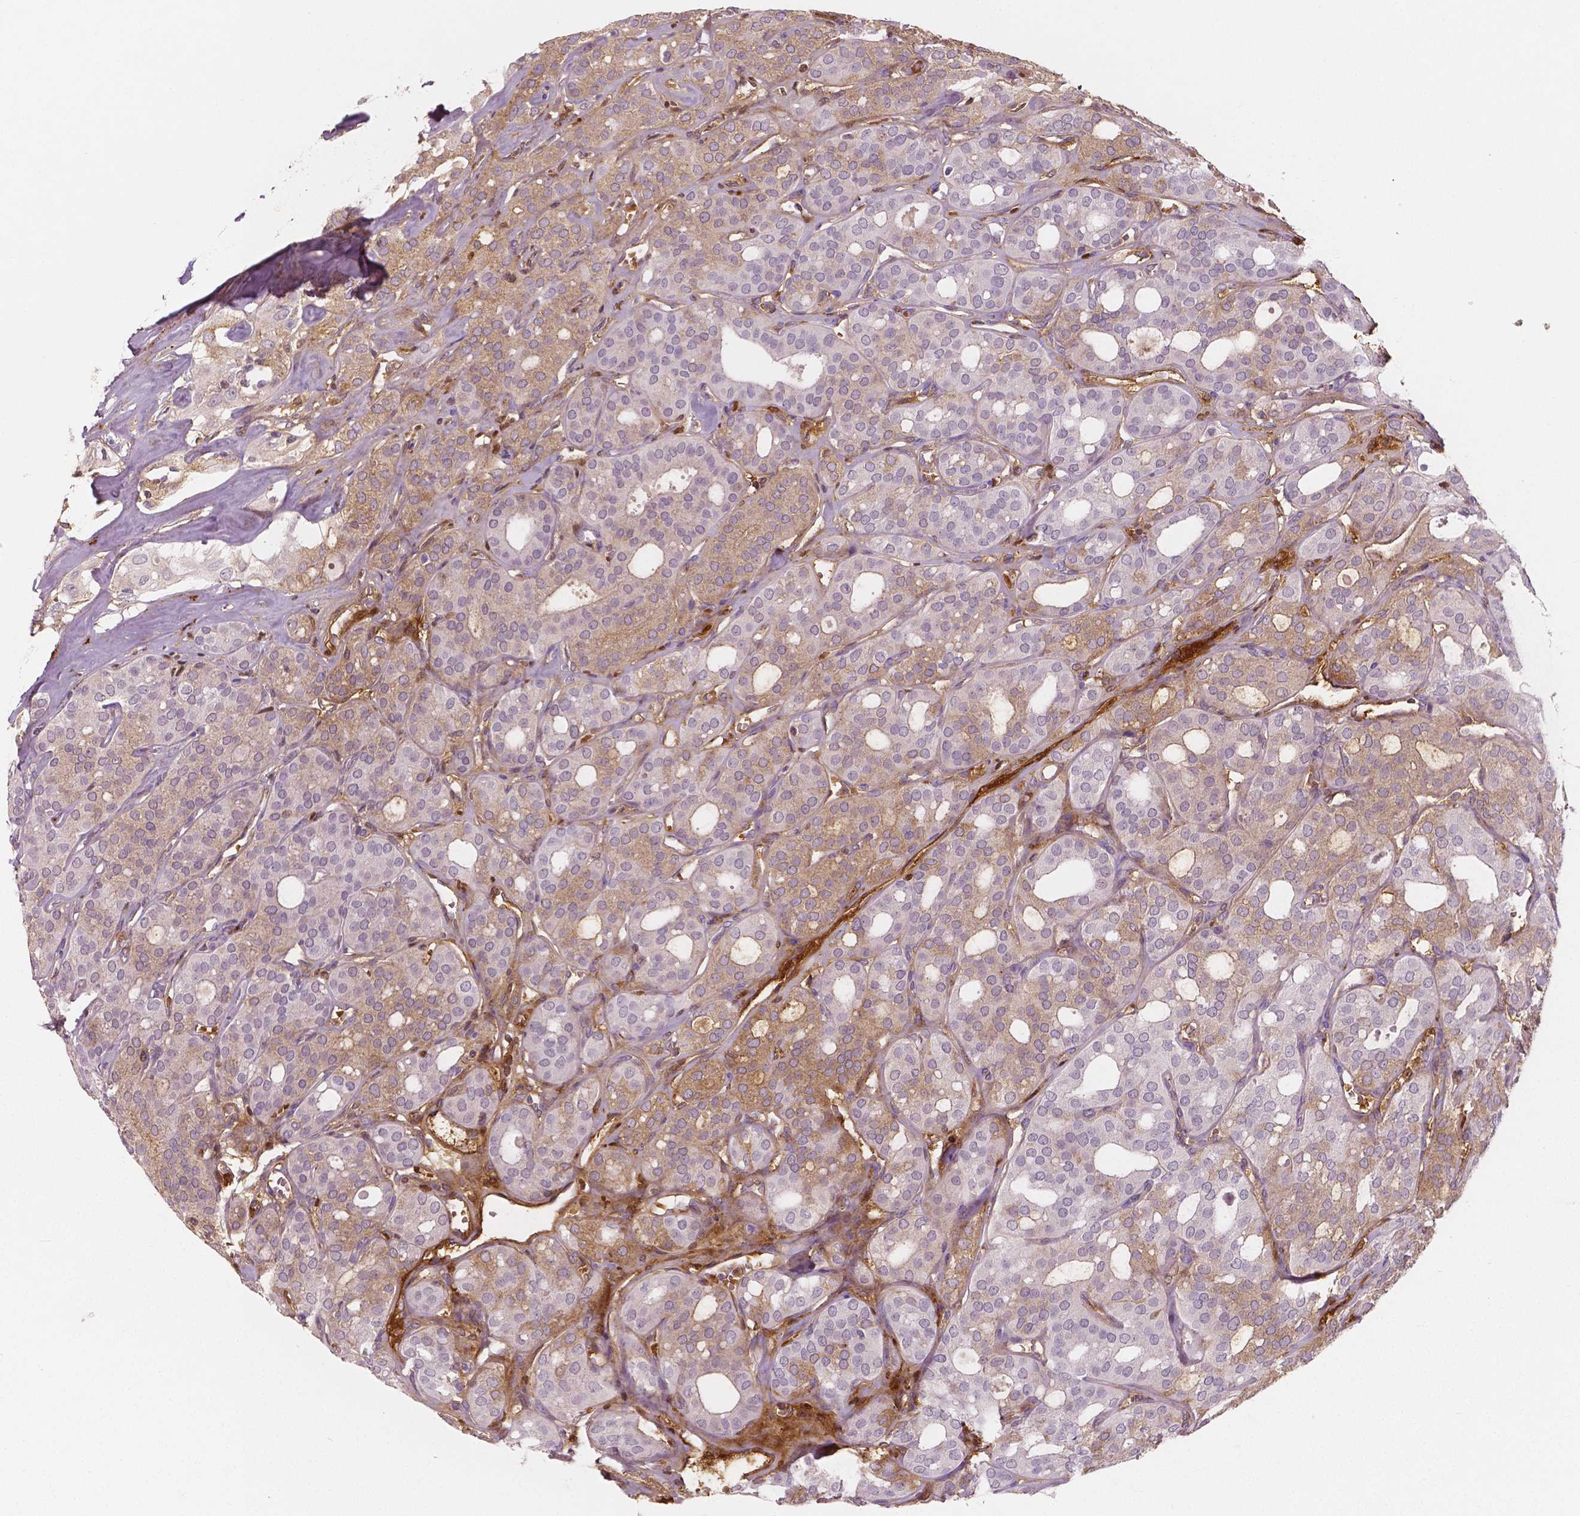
{"staining": {"intensity": "weak", "quantity": "25%-75%", "location": "cytoplasmic/membranous"}, "tissue": "thyroid cancer", "cell_type": "Tumor cells", "image_type": "cancer", "snomed": [{"axis": "morphology", "description": "Follicular adenoma carcinoma, NOS"}, {"axis": "topography", "description": "Thyroid gland"}], "caption": "Protein staining exhibits weak cytoplasmic/membranous positivity in about 25%-75% of tumor cells in thyroid cancer.", "gene": "APOA4", "patient": {"sex": "male", "age": 75}}